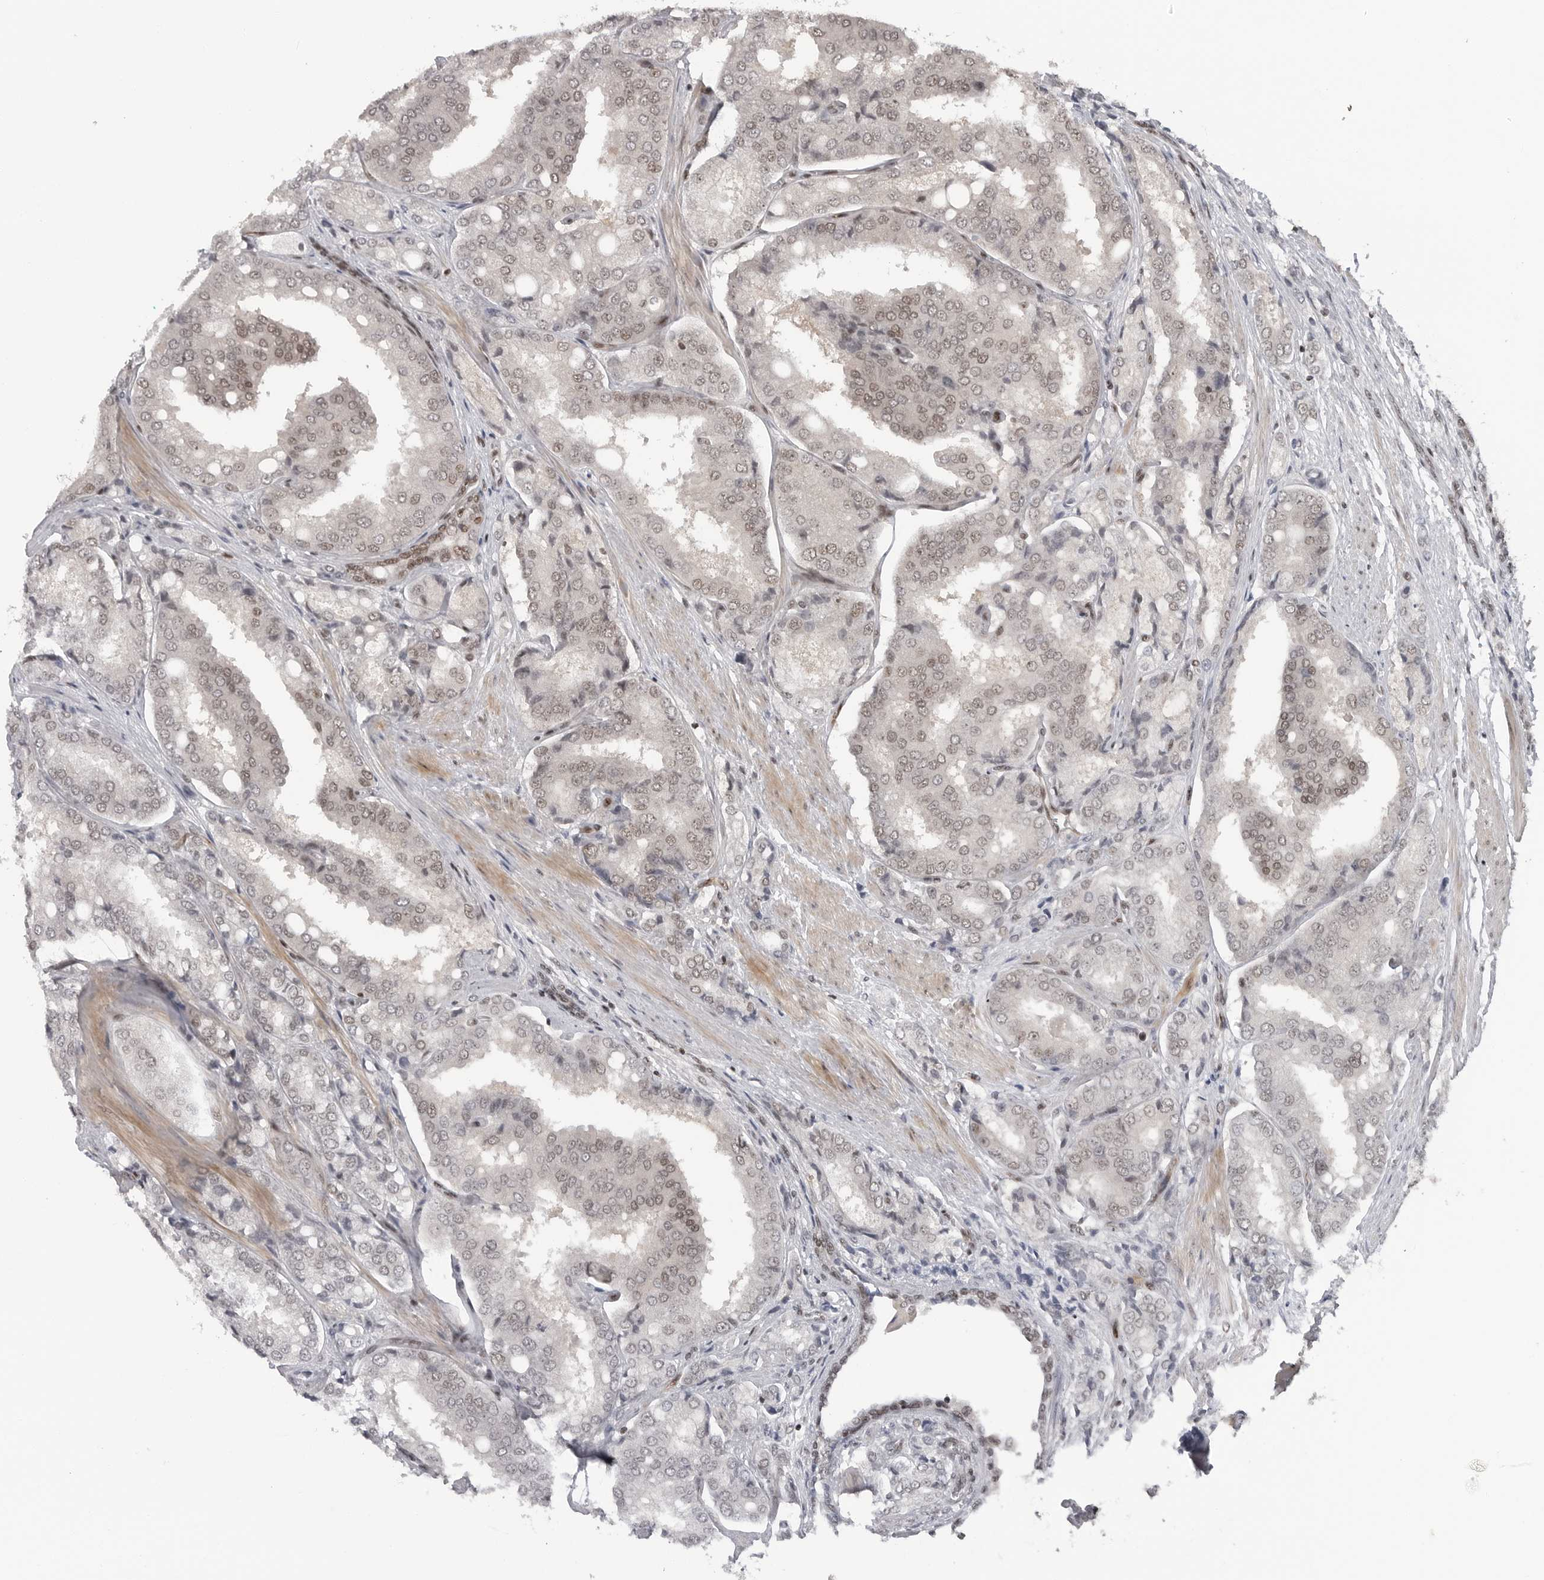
{"staining": {"intensity": "weak", "quantity": "25%-75%", "location": "nuclear"}, "tissue": "prostate cancer", "cell_type": "Tumor cells", "image_type": "cancer", "snomed": [{"axis": "morphology", "description": "Adenocarcinoma, High grade"}, {"axis": "topography", "description": "Prostate"}], "caption": "IHC (DAB) staining of prostate cancer (high-grade adenocarcinoma) shows weak nuclear protein staining in approximately 25%-75% of tumor cells. Immunohistochemistry (ihc) stains the protein in brown and the nuclei are stained blue.", "gene": "TRIM66", "patient": {"sex": "male", "age": 50}}